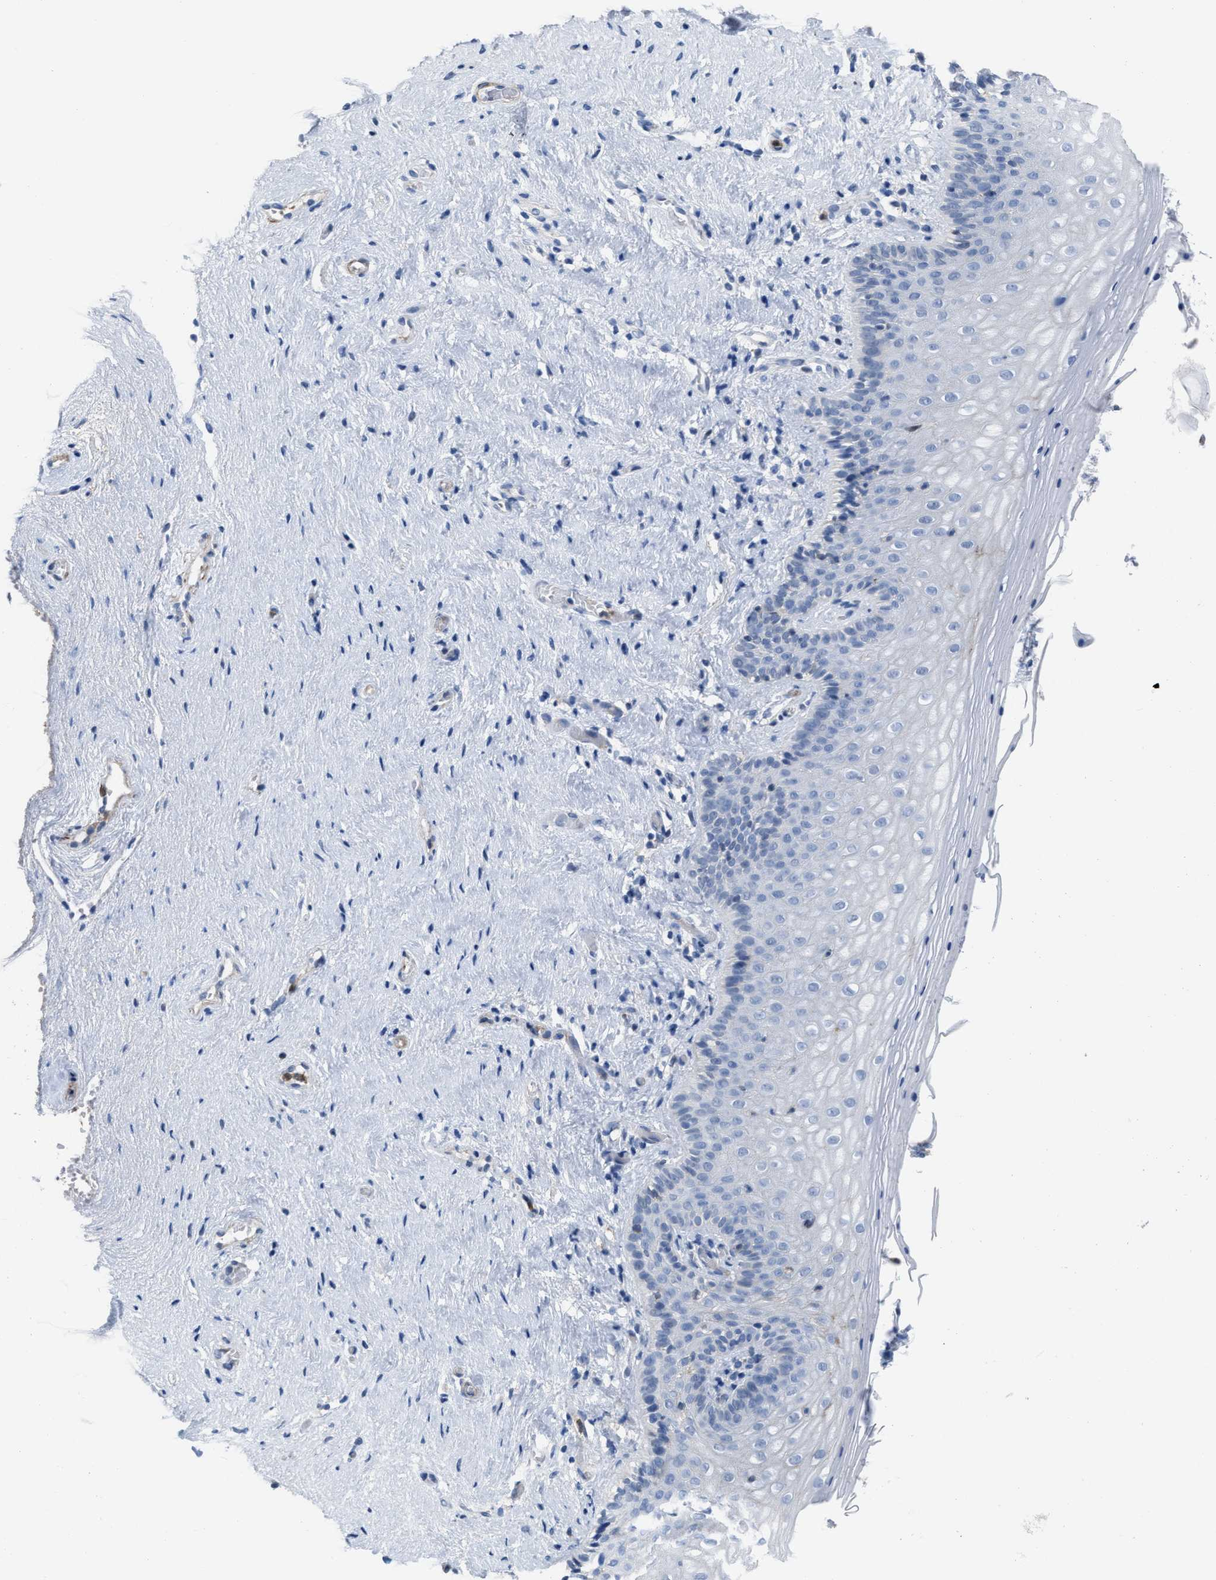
{"staining": {"intensity": "negative", "quantity": "none", "location": "none"}, "tissue": "vagina", "cell_type": "Squamous epithelial cells", "image_type": "normal", "snomed": [{"axis": "morphology", "description": "Normal tissue, NOS"}, {"axis": "topography", "description": "Vagina"}], "caption": "High magnification brightfield microscopy of benign vagina stained with DAB (brown) and counterstained with hematoxylin (blue): squamous epithelial cells show no significant expression. Brightfield microscopy of immunohistochemistry (IHC) stained with DAB (3,3'-diaminobenzidine) (brown) and hematoxylin (blue), captured at high magnification.", "gene": "PRMT2", "patient": {"sex": "female", "age": 44}}